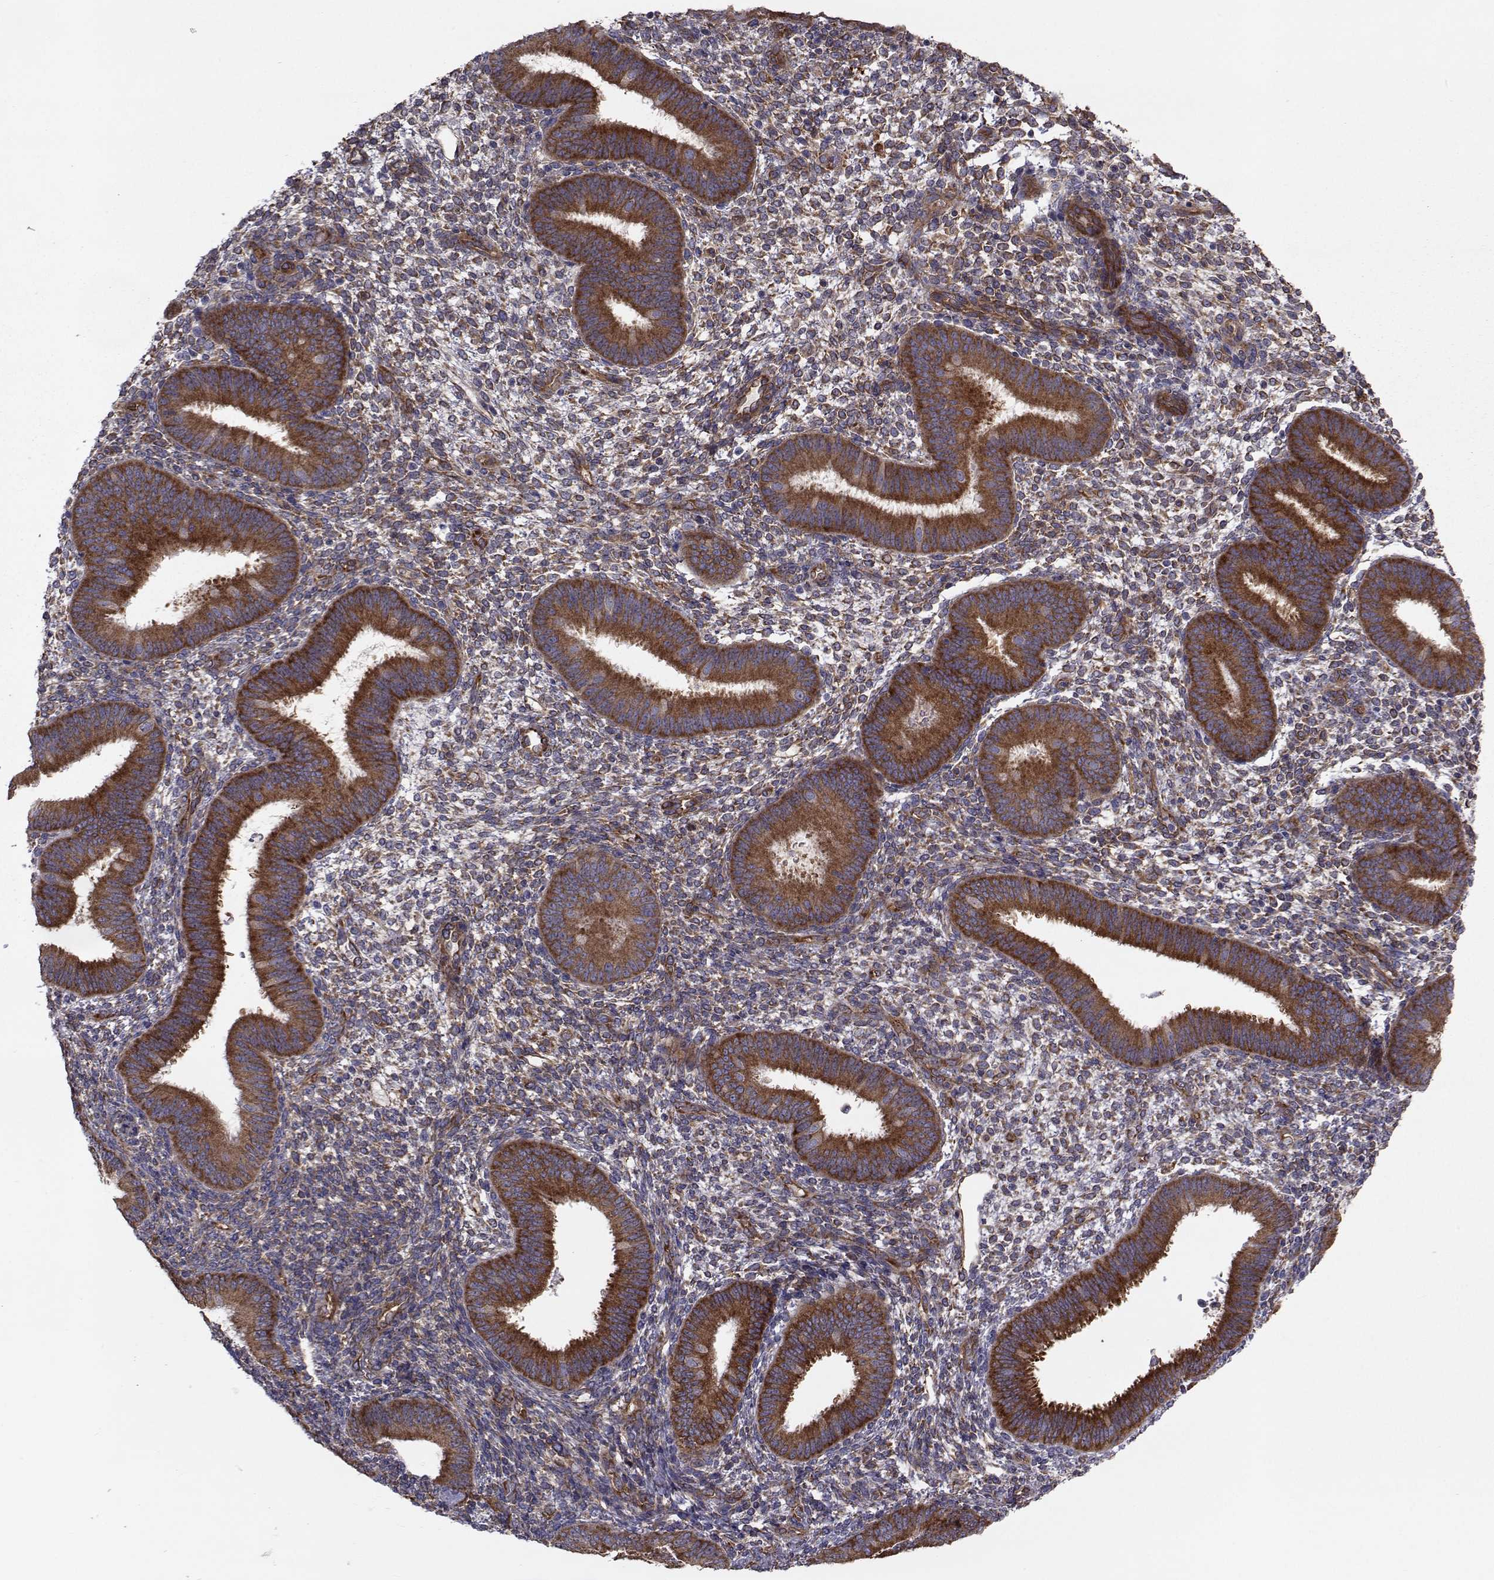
{"staining": {"intensity": "negative", "quantity": "none", "location": "none"}, "tissue": "endometrium", "cell_type": "Cells in endometrial stroma", "image_type": "normal", "snomed": [{"axis": "morphology", "description": "Normal tissue, NOS"}, {"axis": "topography", "description": "Endometrium"}], "caption": "The photomicrograph shows no significant expression in cells in endometrial stroma of endometrium.", "gene": "TRIP10", "patient": {"sex": "female", "age": 39}}